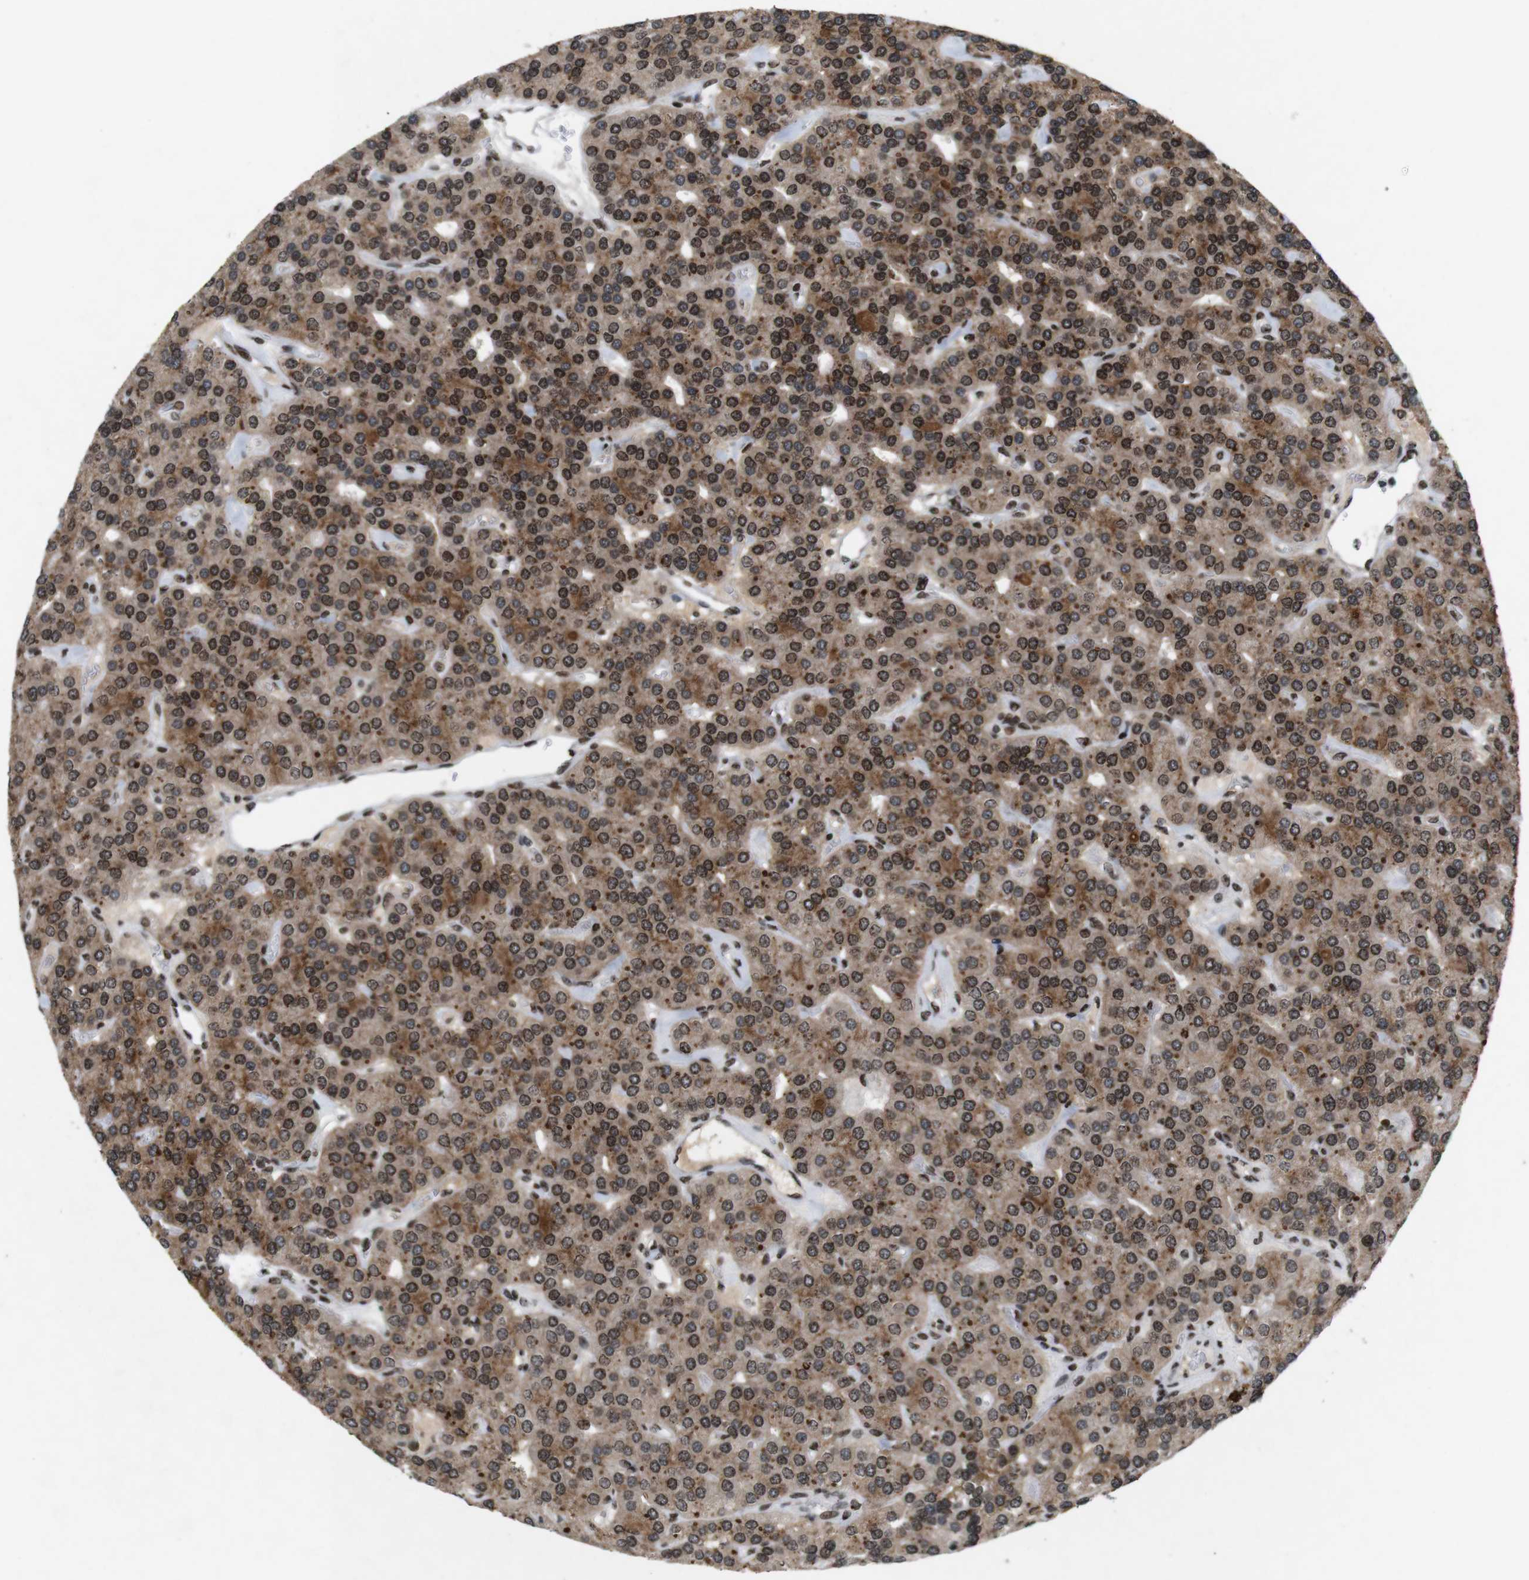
{"staining": {"intensity": "moderate", "quantity": ">75%", "location": "cytoplasmic/membranous,nuclear"}, "tissue": "parathyroid gland", "cell_type": "Glandular cells", "image_type": "normal", "snomed": [{"axis": "morphology", "description": "Normal tissue, NOS"}, {"axis": "morphology", "description": "Adenoma, NOS"}, {"axis": "topography", "description": "Parathyroid gland"}], "caption": "Parathyroid gland stained with DAB (3,3'-diaminobenzidine) immunohistochemistry demonstrates medium levels of moderate cytoplasmic/membranous,nuclear expression in about >75% of glandular cells.", "gene": "MAGEH1", "patient": {"sex": "female", "age": 86}}